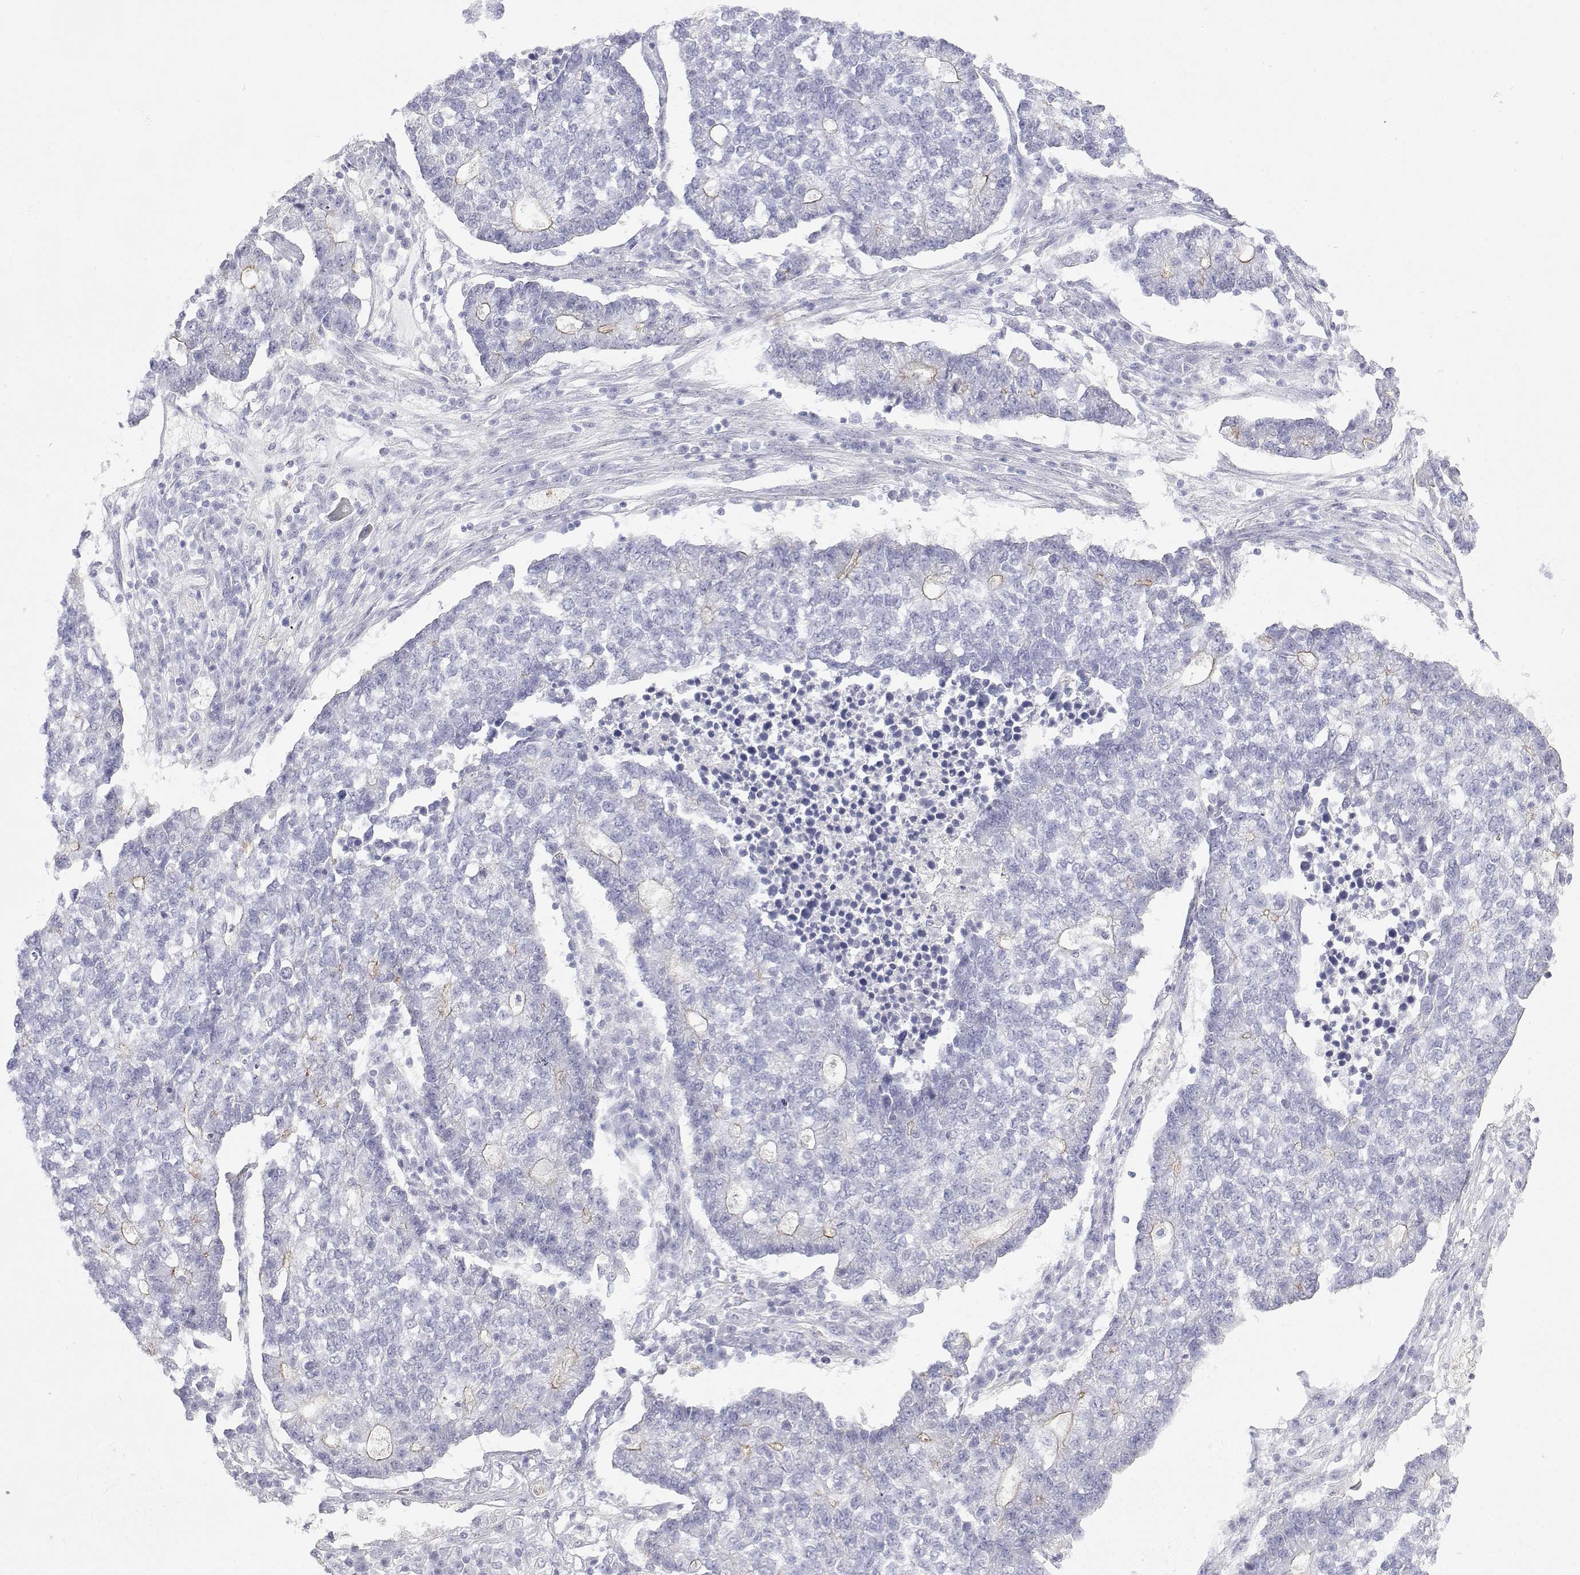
{"staining": {"intensity": "negative", "quantity": "none", "location": "none"}, "tissue": "lung cancer", "cell_type": "Tumor cells", "image_type": "cancer", "snomed": [{"axis": "morphology", "description": "Adenocarcinoma, NOS"}, {"axis": "topography", "description": "Lung"}], "caption": "Immunohistochemistry (IHC) histopathology image of lung cancer (adenocarcinoma) stained for a protein (brown), which shows no staining in tumor cells.", "gene": "MISP", "patient": {"sex": "male", "age": 57}}